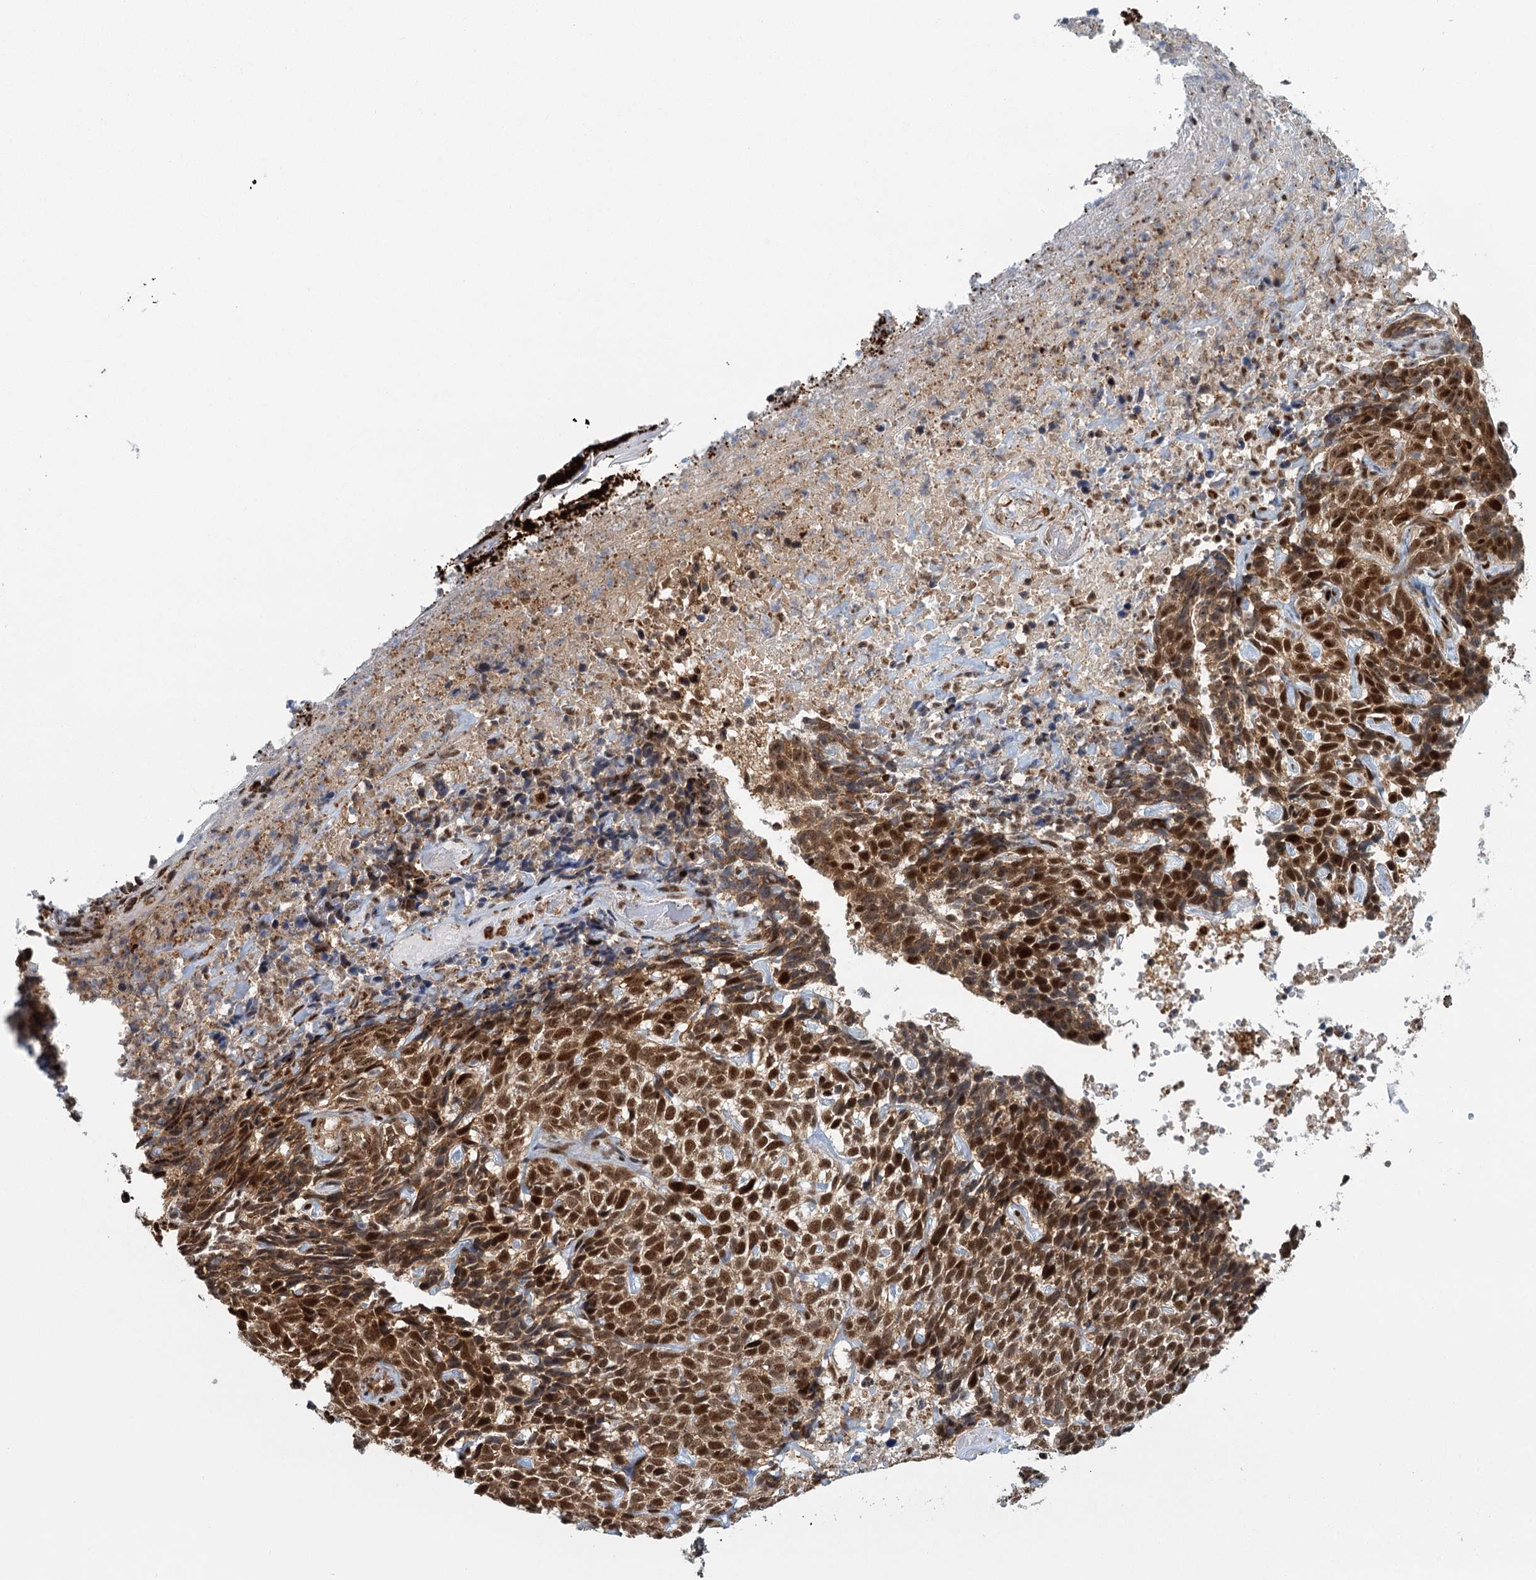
{"staining": {"intensity": "strong", "quantity": ">75%", "location": "nuclear"}, "tissue": "skin cancer", "cell_type": "Tumor cells", "image_type": "cancer", "snomed": [{"axis": "morphology", "description": "Basal cell carcinoma"}, {"axis": "topography", "description": "Skin"}], "caption": "Skin cancer tissue reveals strong nuclear positivity in about >75% of tumor cells", "gene": "GPATCH11", "patient": {"sex": "female", "age": 84}}